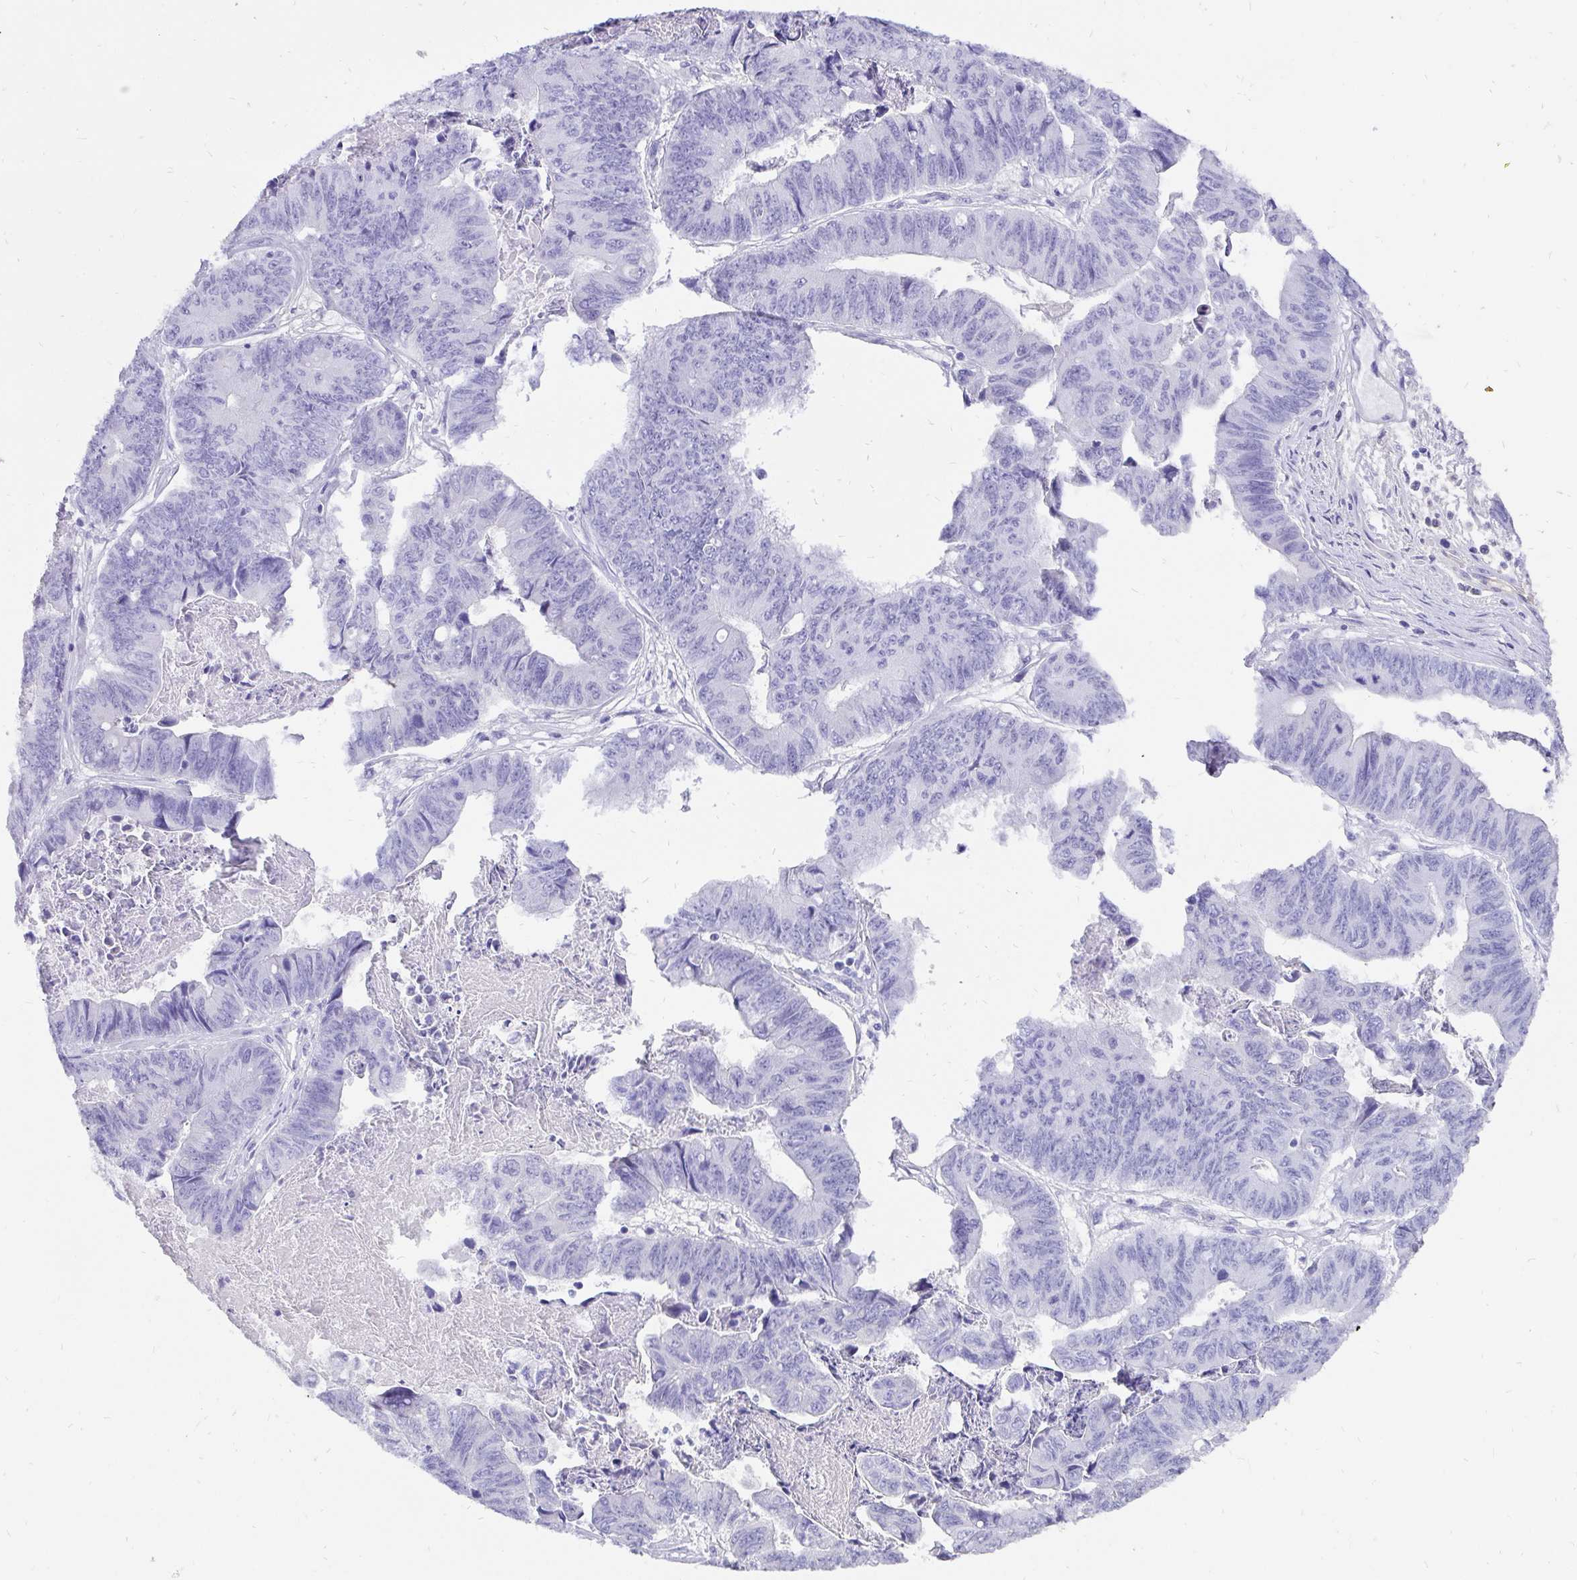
{"staining": {"intensity": "negative", "quantity": "none", "location": "none"}, "tissue": "stomach cancer", "cell_type": "Tumor cells", "image_type": "cancer", "snomed": [{"axis": "morphology", "description": "Adenocarcinoma, NOS"}, {"axis": "topography", "description": "Stomach, lower"}], "caption": "This is a histopathology image of immunohistochemistry (IHC) staining of stomach adenocarcinoma, which shows no expression in tumor cells.", "gene": "KRT13", "patient": {"sex": "male", "age": 77}}